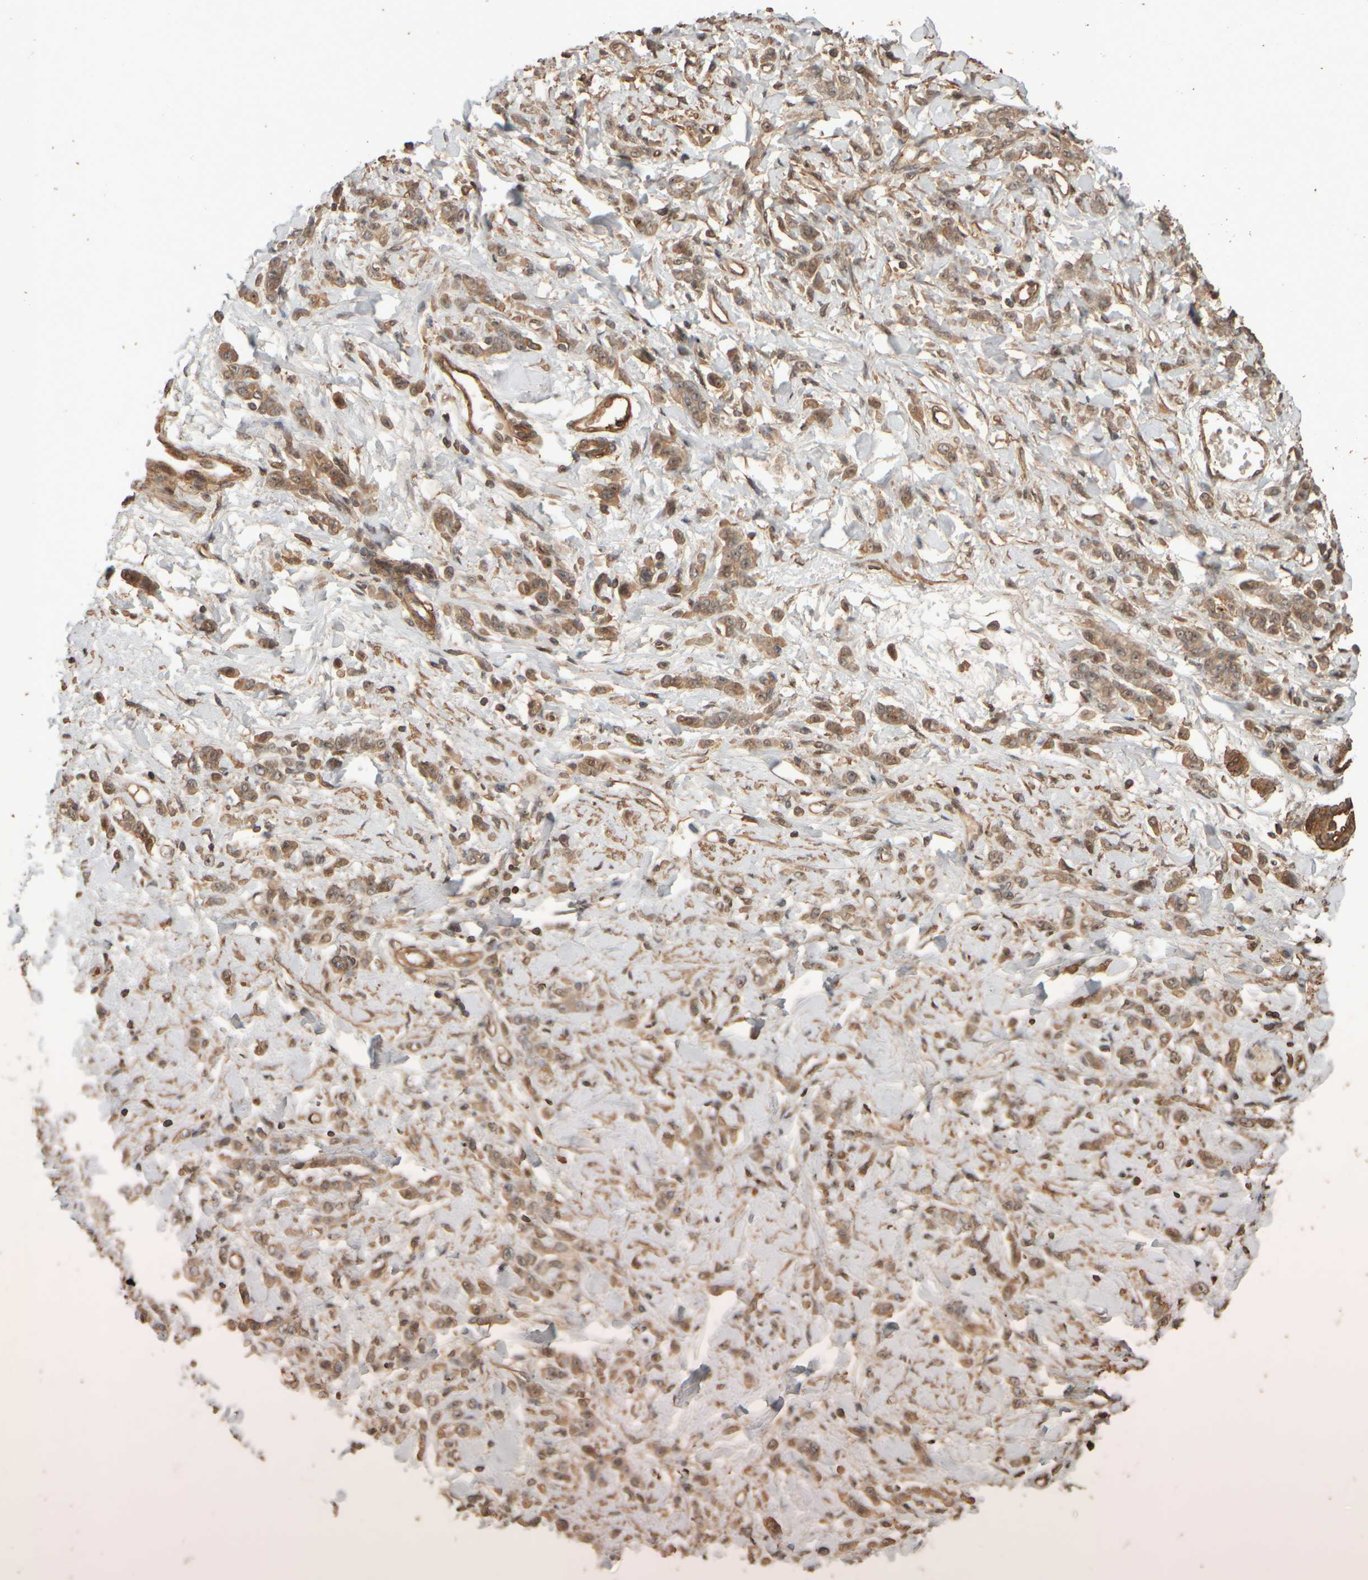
{"staining": {"intensity": "moderate", "quantity": ">75%", "location": "cytoplasmic/membranous,nuclear"}, "tissue": "stomach cancer", "cell_type": "Tumor cells", "image_type": "cancer", "snomed": [{"axis": "morphology", "description": "Normal tissue, NOS"}, {"axis": "morphology", "description": "Adenocarcinoma, NOS"}, {"axis": "topography", "description": "Stomach"}], "caption": "Immunohistochemical staining of human stomach cancer (adenocarcinoma) exhibits medium levels of moderate cytoplasmic/membranous and nuclear positivity in about >75% of tumor cells.", "gene": "SPHK1", "patient": {"sex": "male", "age": 82}}